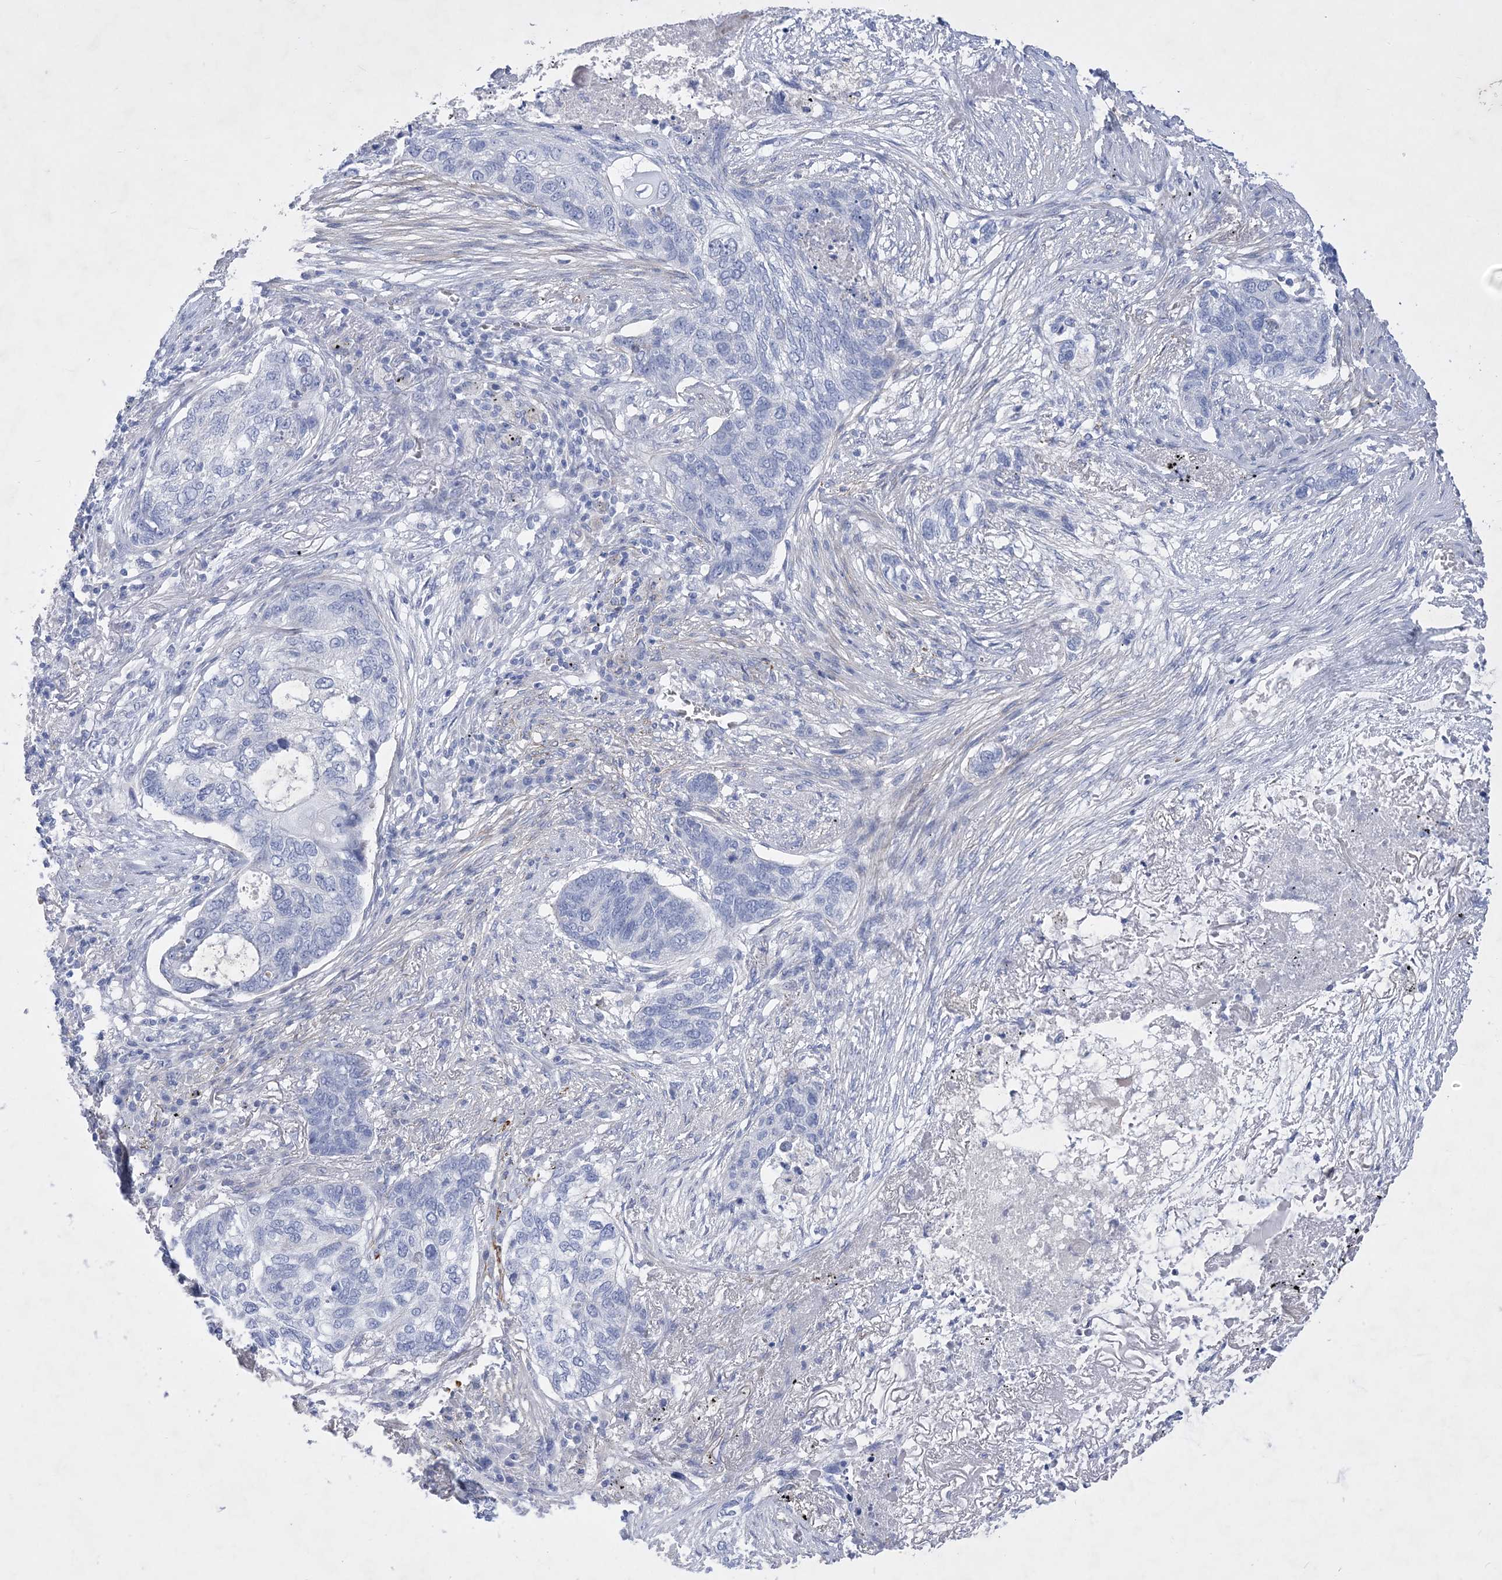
{"staining": {"intensity": "negative", "quantity": "none", "location": "none"}, "tissue": "lung cancer", "cell_type": "Tumor cells", "image_type": "cancer", "snomed": [{"axis": "morphology", "description": "Squamous cell carcinoma, NOS"}, {"axis": "topography", "description": "Lung"}], "caption": "Immunohistochemistry (IHC) image of neoplastic tissue: squamous cell carcinoma (lung) stained with DAB exhibits no significant protein expression in tumor cells. Nuclei are stained in blue.", "gene": "WDR74", "patient": {"sex": "female", "age": 63}}